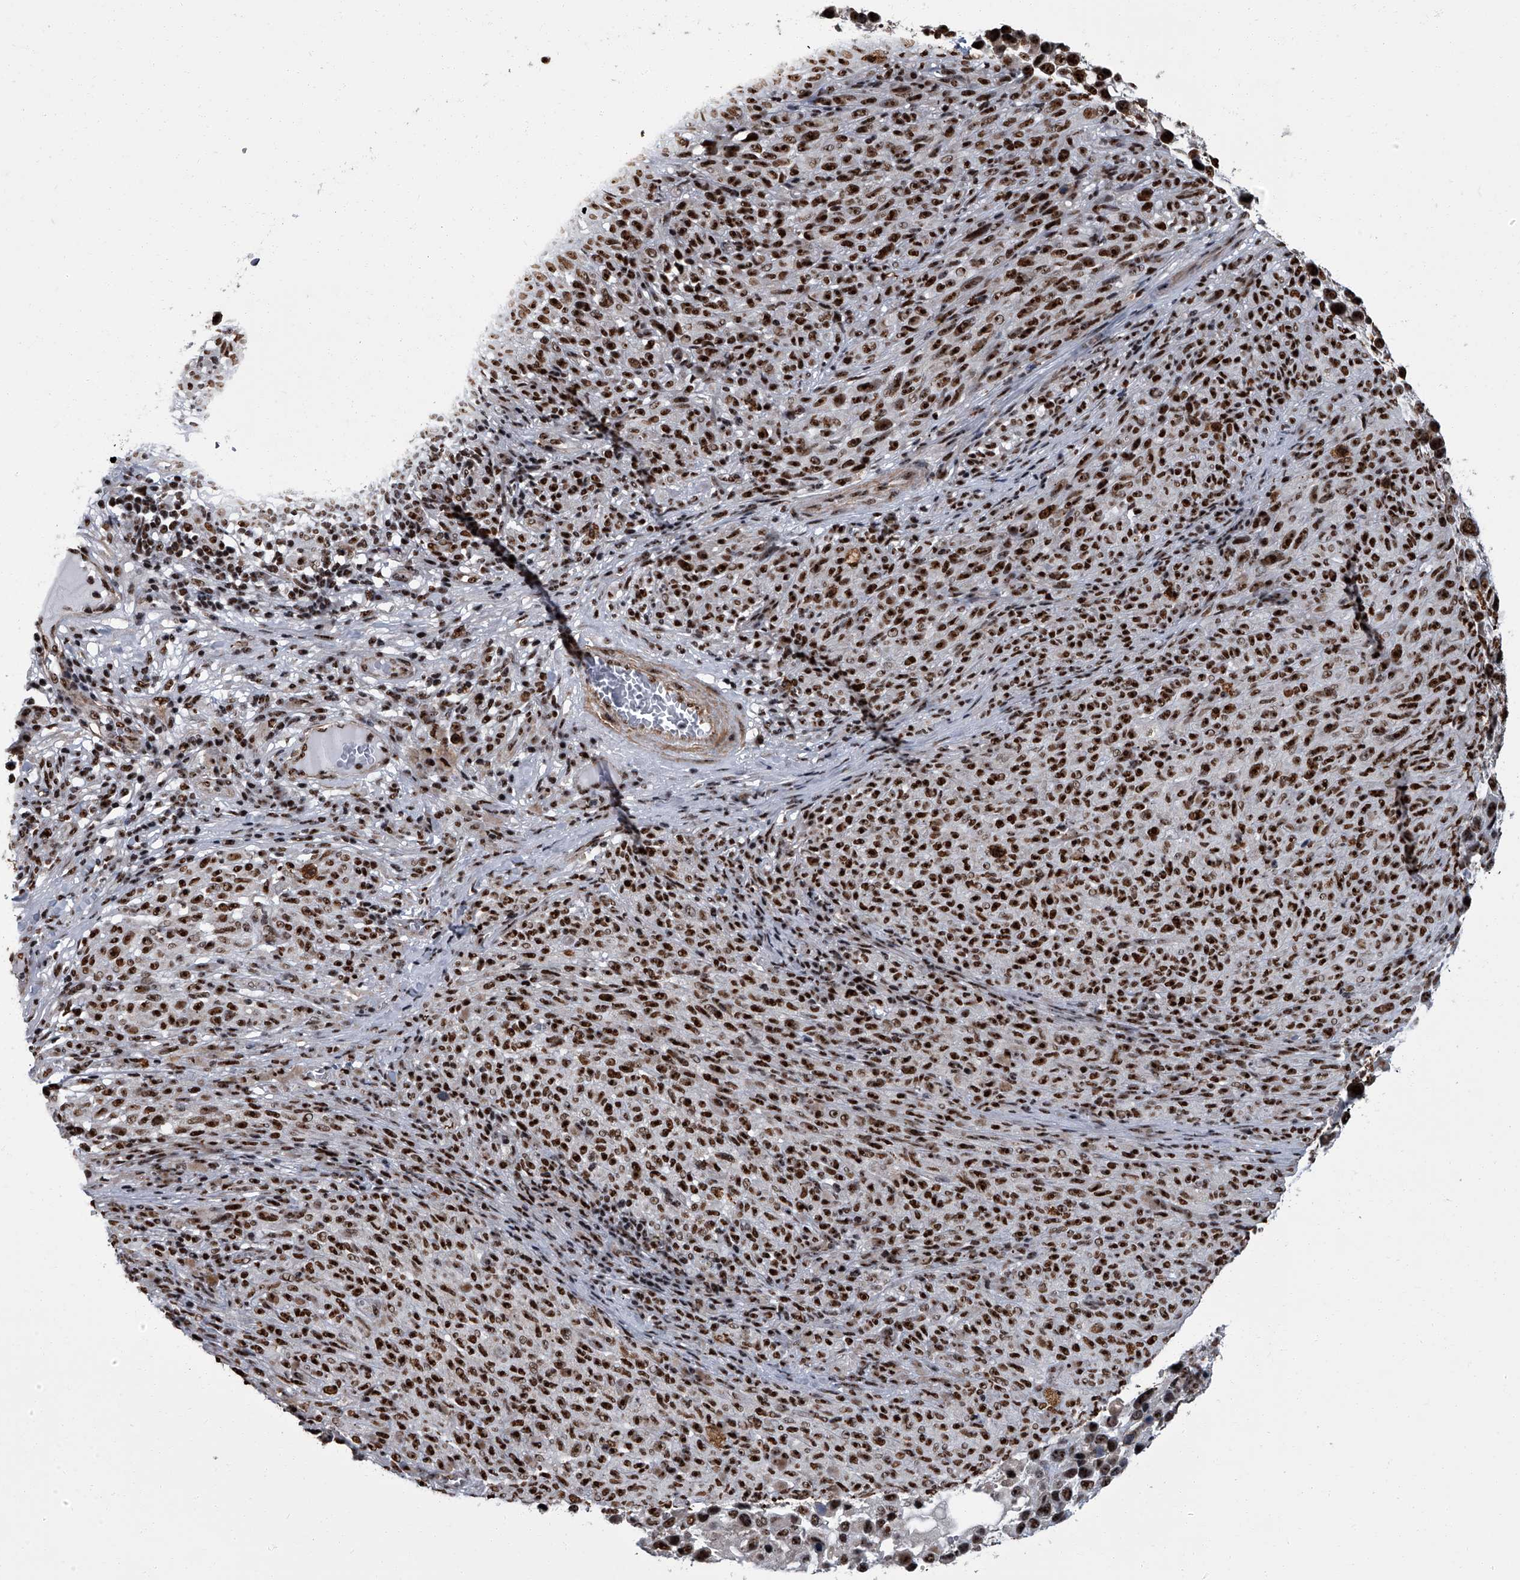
{"staining": {"intensity": "strong", "quantity": ">75%", "location": "cytoplasmic/membranous,nuclear"}, "tissue": "melanoma", "cell_type": "Tumor cells", "image_type": "cancer", "snomed": [{"axis": "morphology", "description": "Malignant melanoma, NOS"}, {"axis": "topography", "description": "Skin"}], "caption": "This is a micrograph of IHC staining of malignant melanoma, which shows strong expression in the cytoplasmic/membranous and nuclear of tumor cells.", "gene": "ZNF518B", "patient": {"sex": "female", "age": 82}}